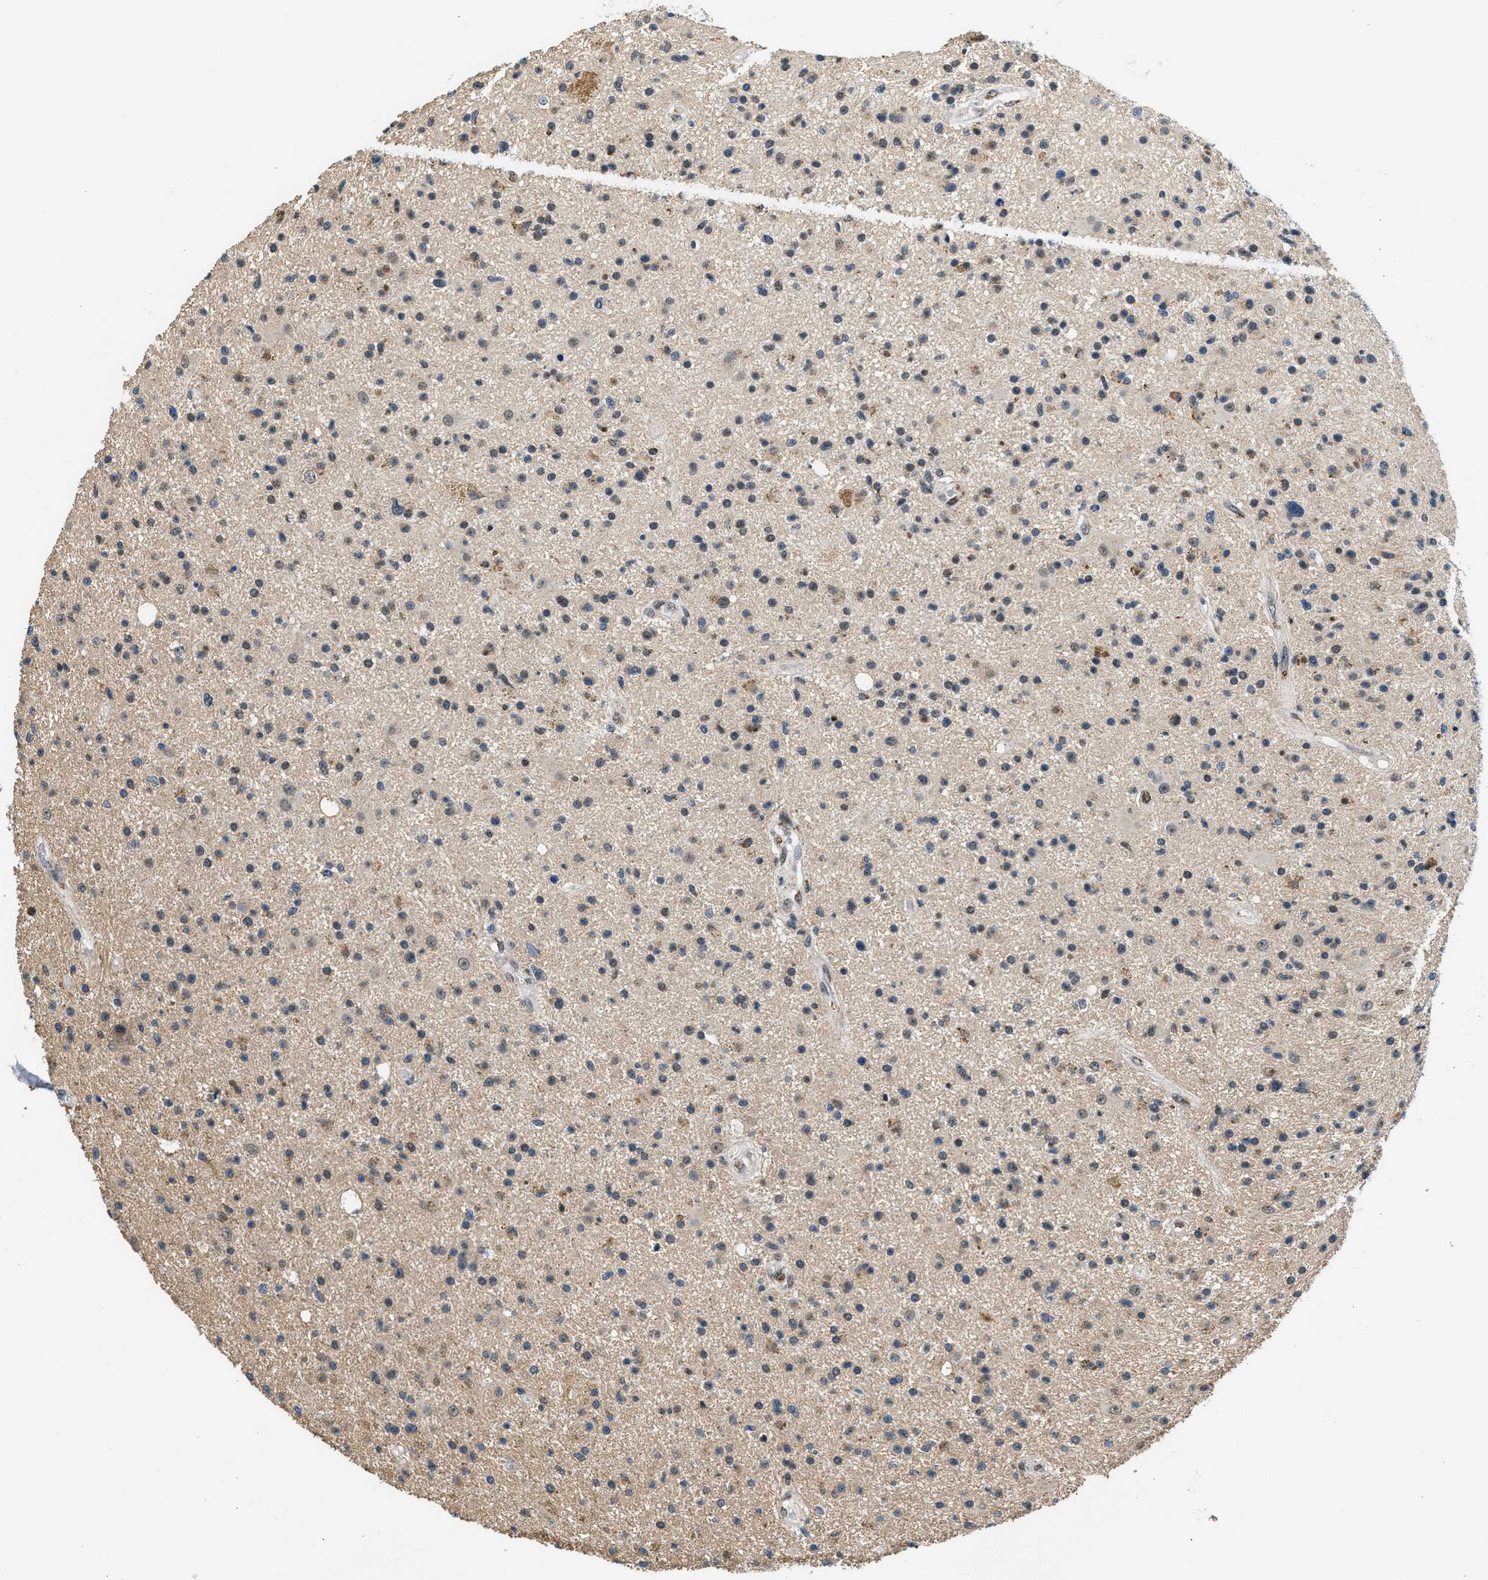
{"staining": {"intensity": "weak", "quantity": "25%-75%", "location": "cytoplasmic/membranous,nuclear"}, "tissue": "glioma", "cell_type": "Tumor cells", "image_type": "cancer", "snomed": [{"axis": "morphology", "description": "Glioma, malignant, High grade"}, {"axis": "topography", "description": "Brain"}], "caption": "A brown stain shows weak cytoplasmic/membranous and nuclear positivity of a protein in human glioma tumor cells.", "gene": "KCNMB2", "patient": {"sex": "male", "age": 33}}